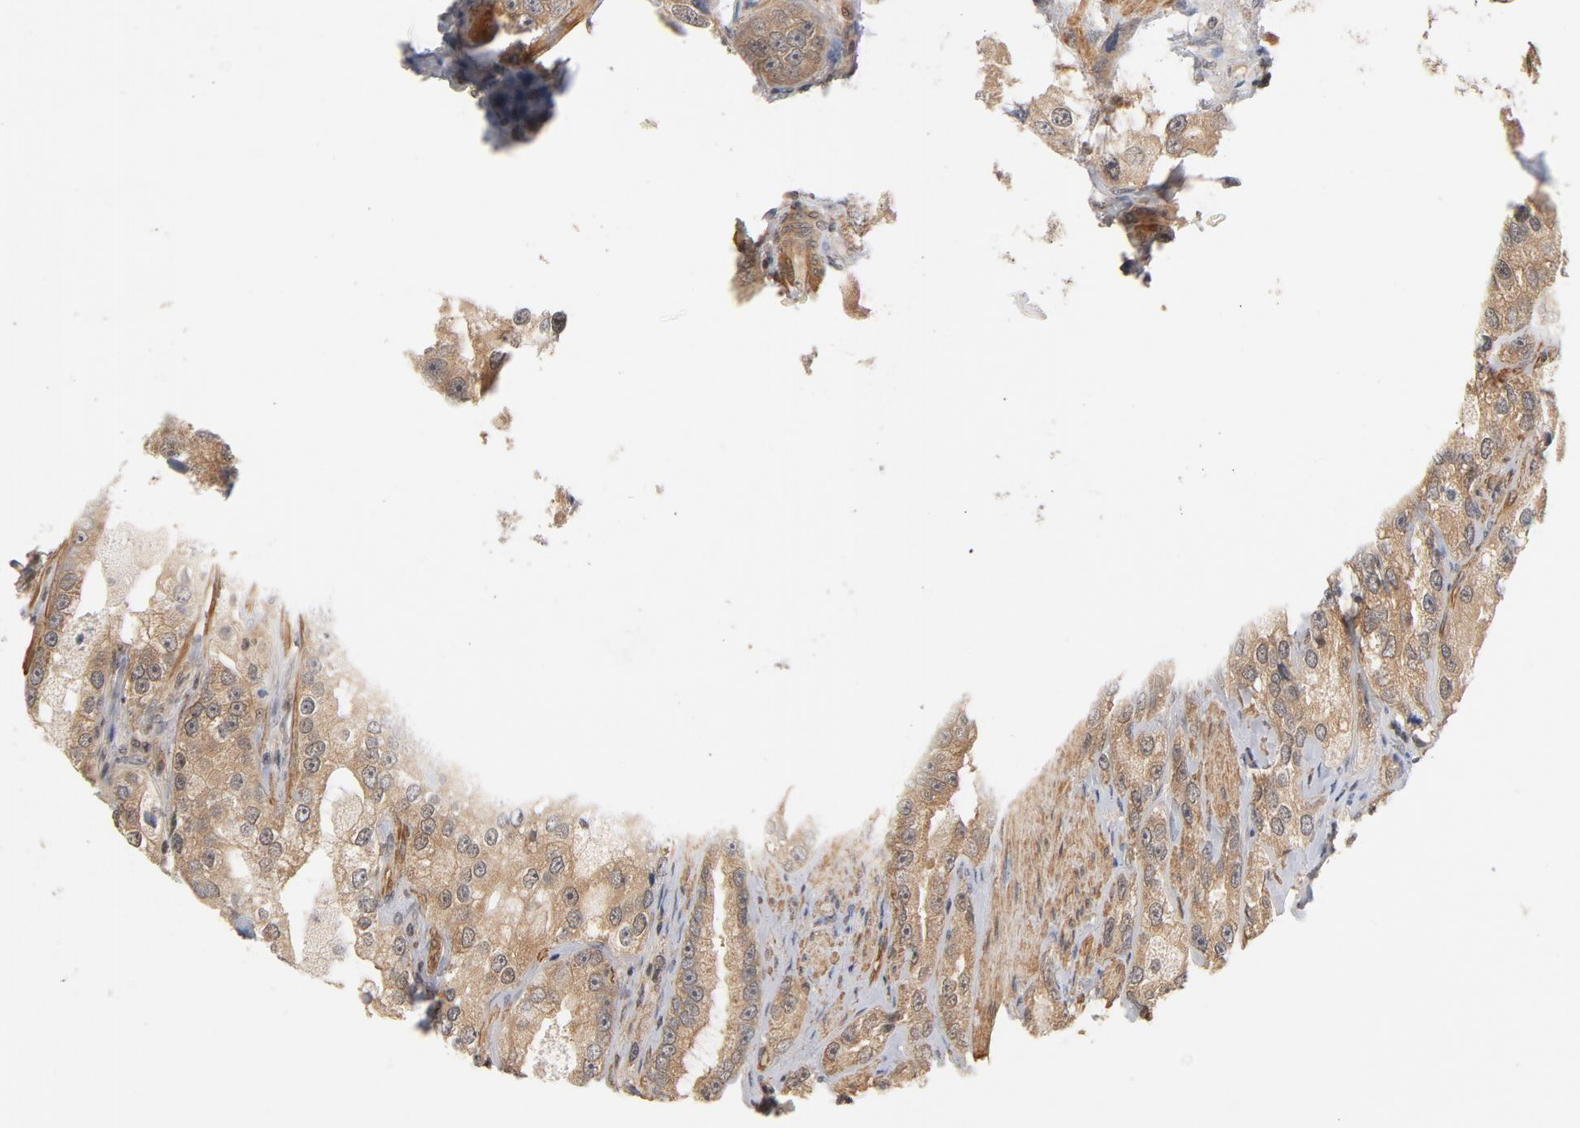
{"staining": {"intensity": "moderate", "quantity": ">75%", "location": "cytoplasmic/membranous"}, "tissue": "prostate cancer", "cell_type": "Tumor cells", "image_type": "cancer", "snomed": [{"axis": "morphology", "description": "Adenocarcinoma, High grade"}, {"axis": "topography", "description": "Prostate"}], "caption": "The immunohistochemical stain highlights moderate cytoplasmic/membranous positivity in tumor cells of adenocarcinoma (high-grade) (prostate) tissue. (DAB IHC with brightfield microscopy, high magnification).", "gene": "CDC37", "patient": {"sex": "male", "age": 63}}